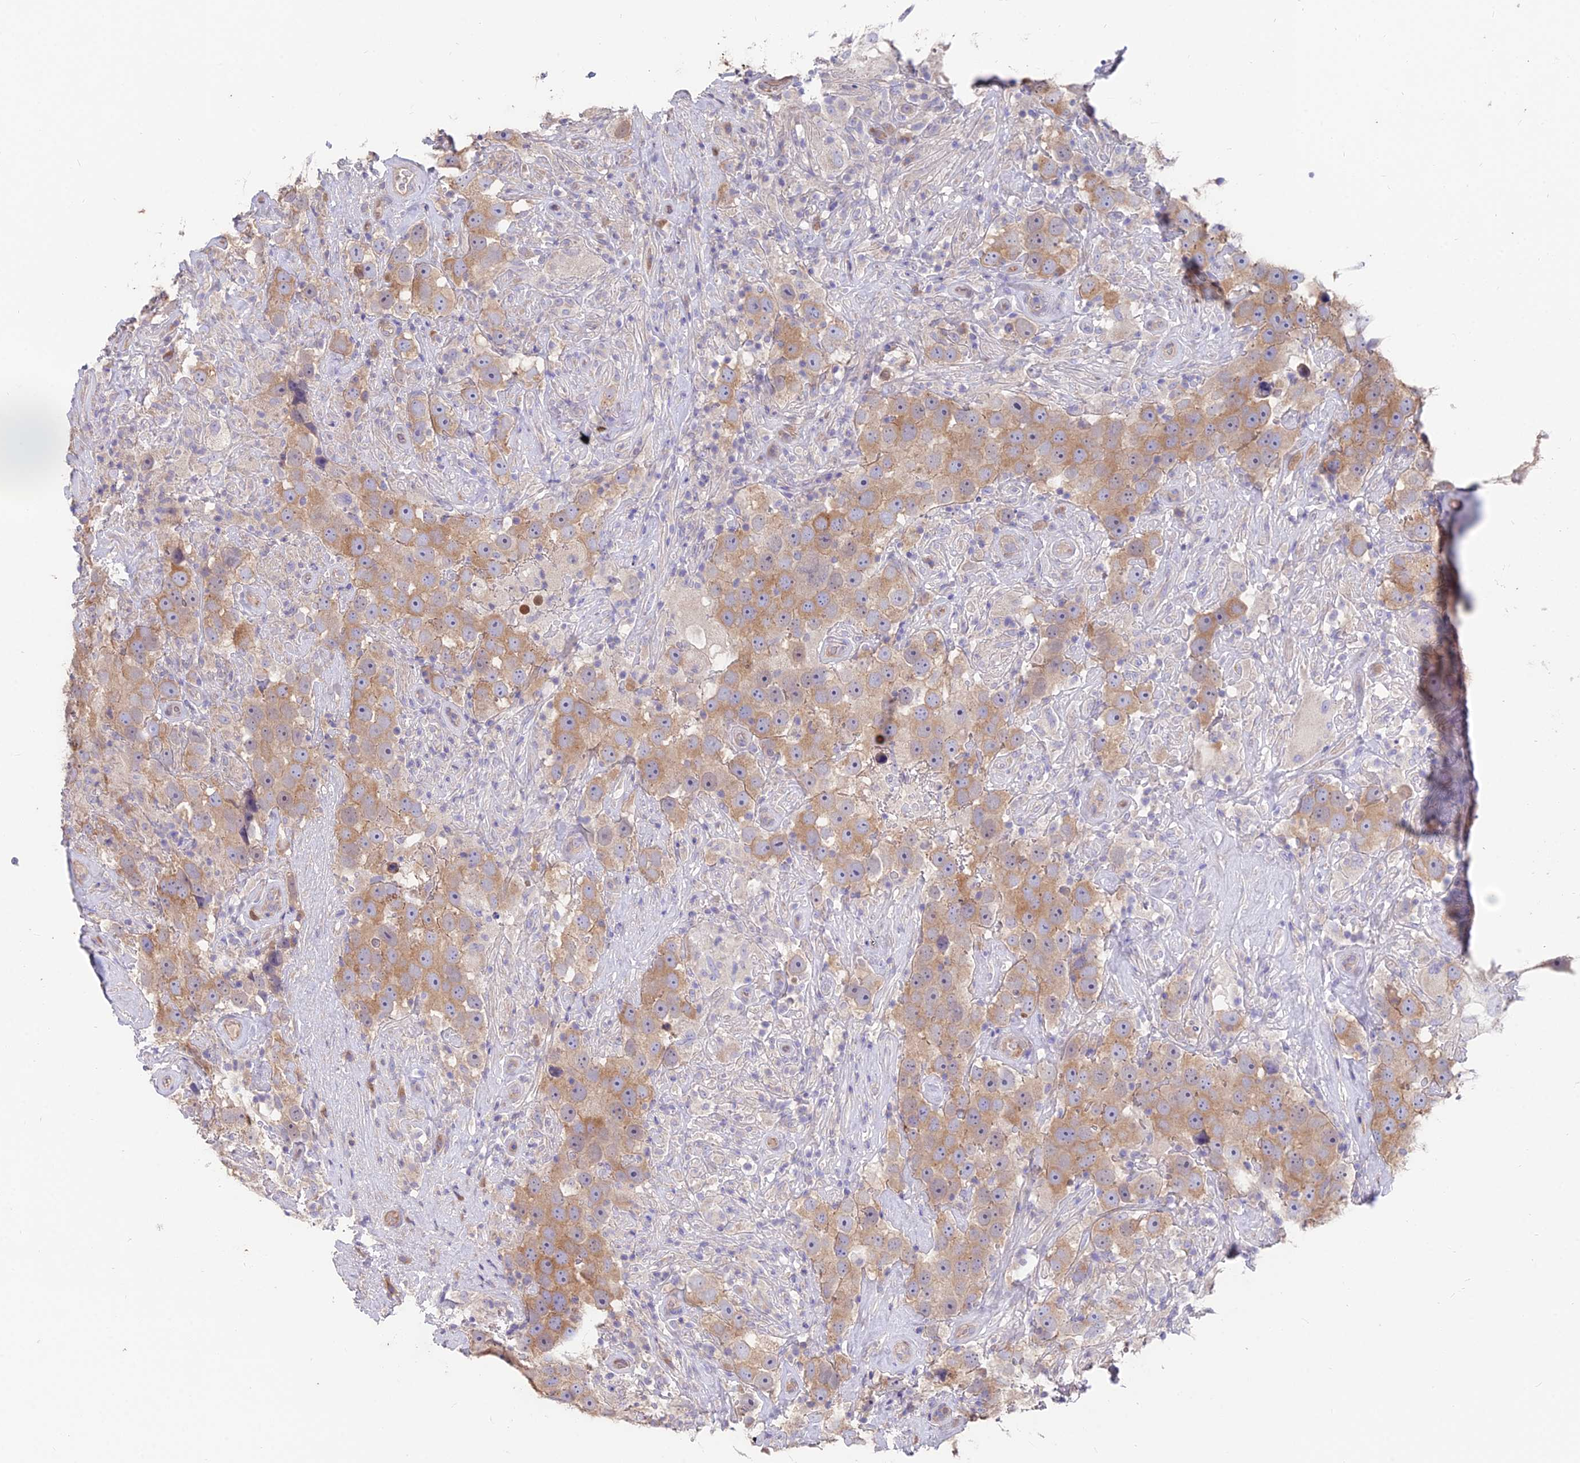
{"staining": {"intensity": "moderate", "quantity": ">75%", "location": "cytoplasmic/membranous"}, "tissue": "testis cancer", "cell_type": "Tumor cells", "image_type": "cancer", "snomed": [{"axis": "morphology", "description": "Seminoma, NOS"}, {"axis": "topography", "description": "Testis"}], "caption": "Human testis seminoma stained with a brown dye demonstrates moderate cytoplasmic/membranous positive staining in approximately >75% of tumor cells.", "gene": "FAM168B", "patient": {"sex": "male", "age": 49}}